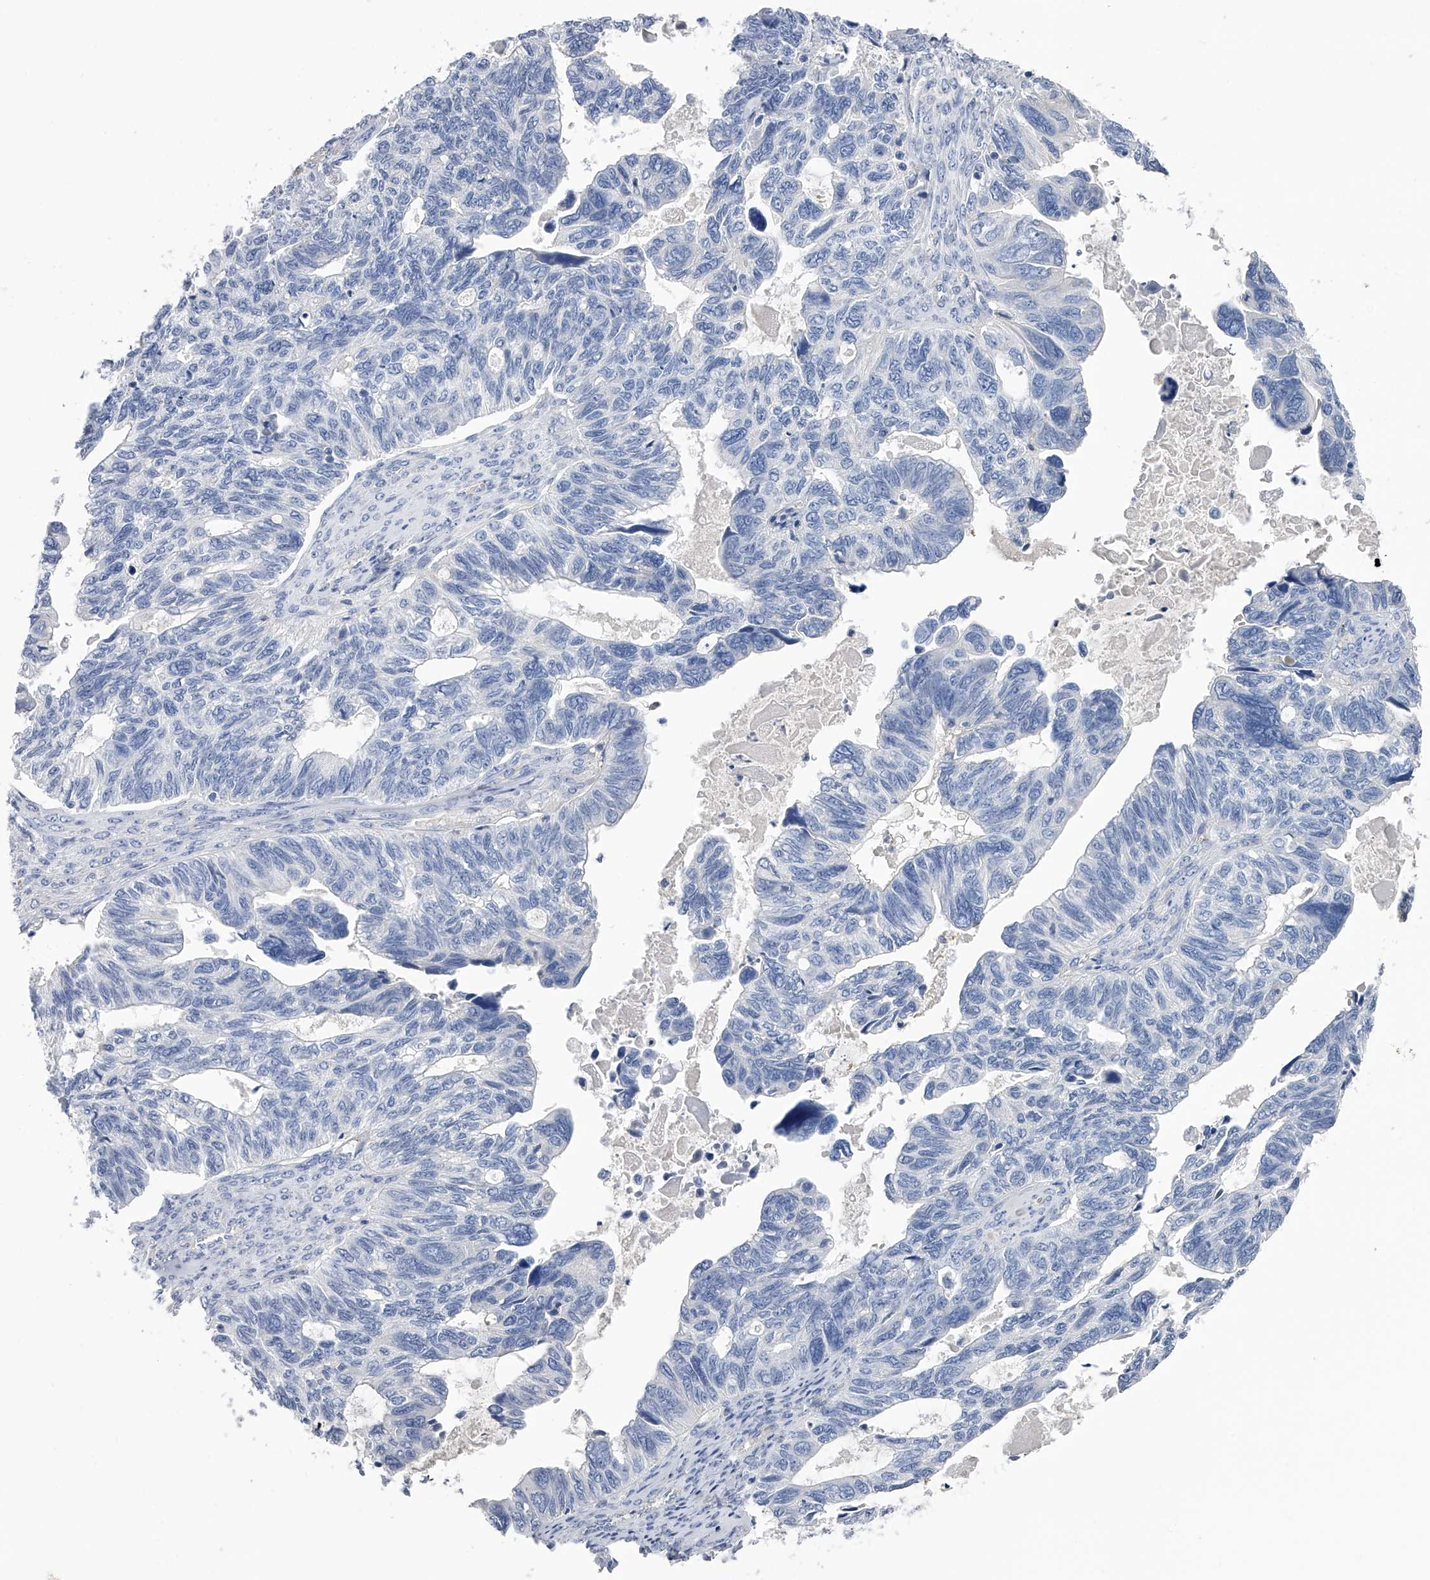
{"staining": {"intensity": "negative", "quantity": "none", "location": "none"}, "tissue": "ovarian cancer", "cell_type": "Tumor cells", "image_type": "cancer", "snomed": [{"axis": "morphology", "description": "Cystadenocarcinoma, serous, NOS"}, {"axis": "topography", "description": "Ovary"}], "caption": "The micrograph reveals no staining of tumor cells in ovarian serous cystadenocarcinoma.", "gene": "RWDD2A", "patient": {"sex": "female", "age": 79}}